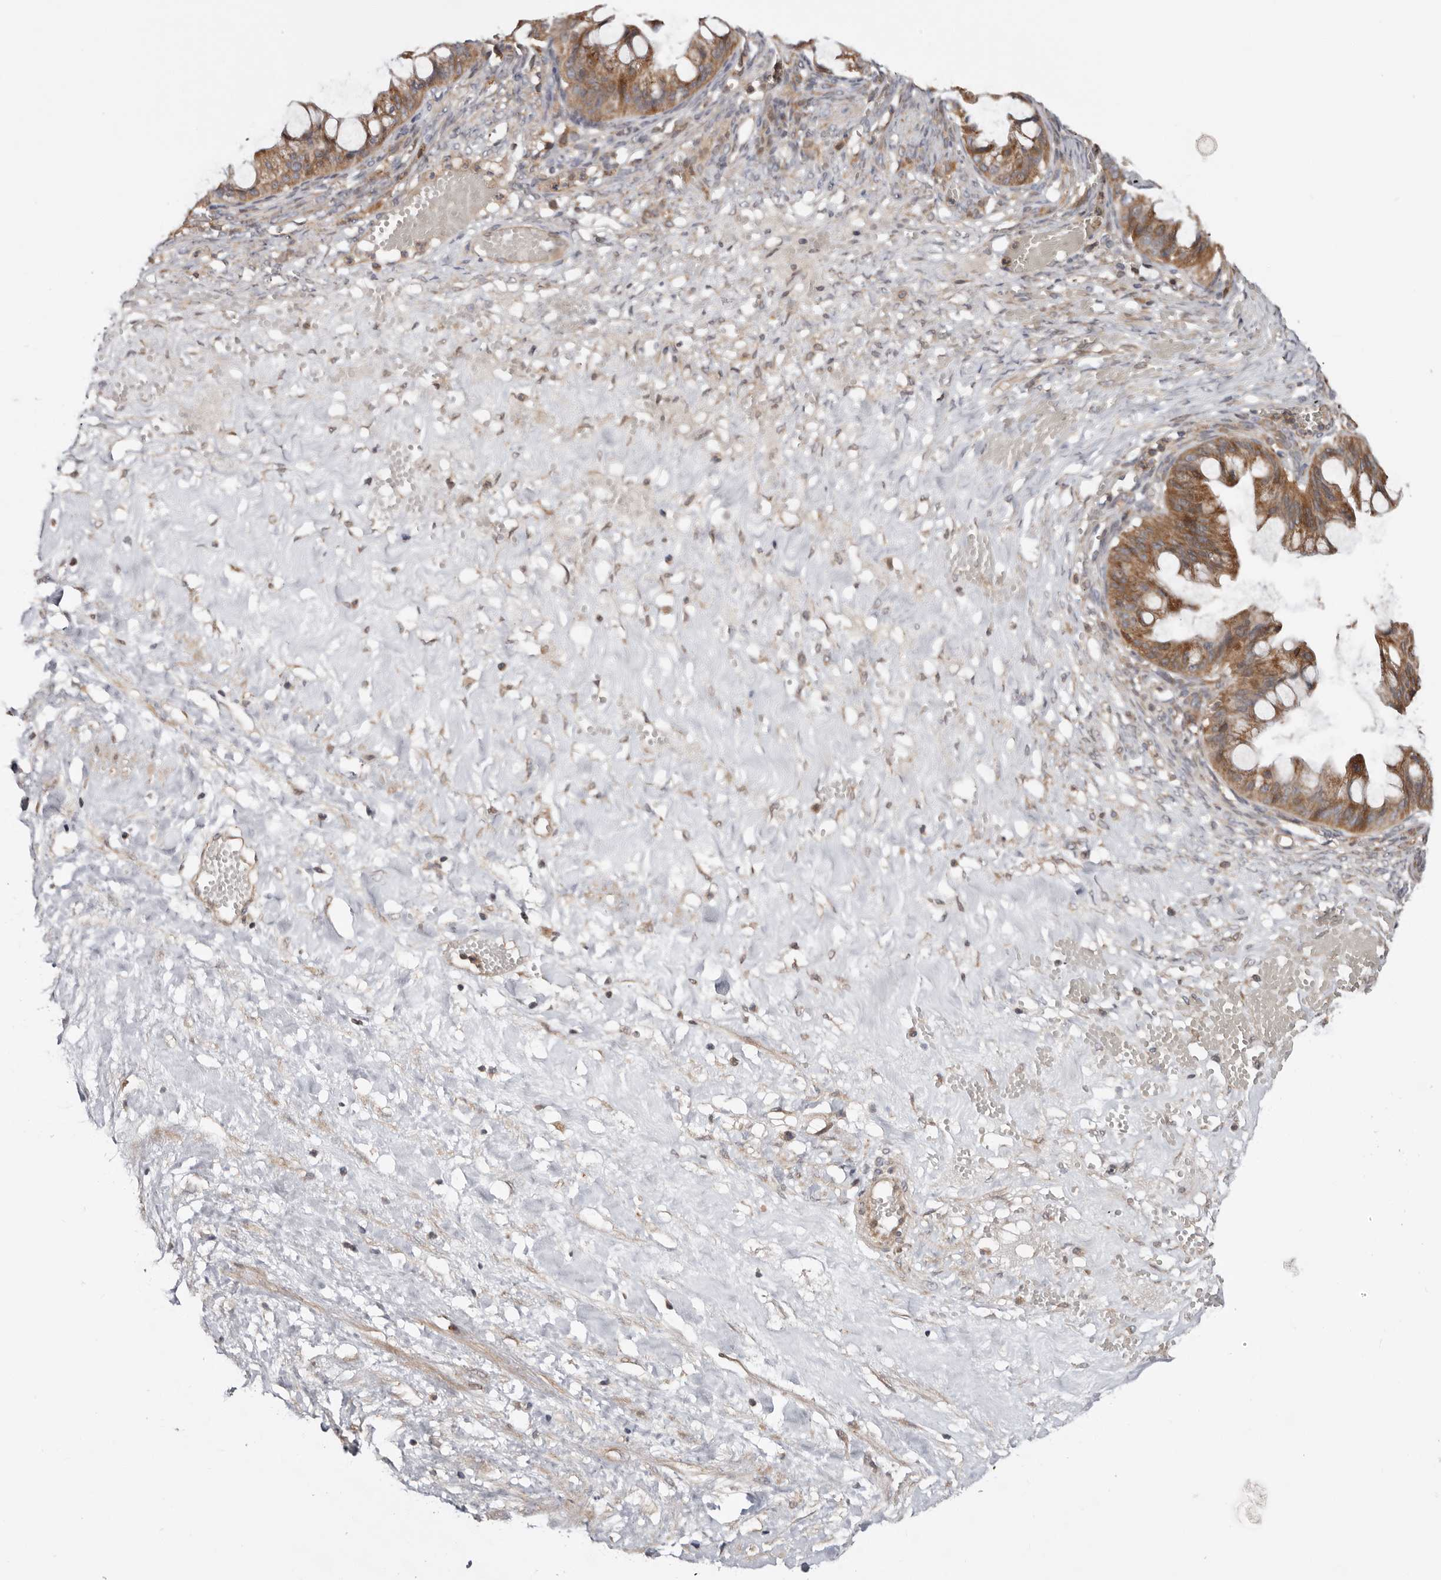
{"staining": {"intensity": "moderate", "quantity": ">75%", "location": "cytoplasmic/membranous"}, "tissue": "ovarian cancer", "cell_type": "Tumor cells", "image_type": "cancer", "snomed": [{"axis": "morphology", "description": "Cystadenocarcinoma, mucinous, NOS"}, {"axis": "topography", "description": "Ovary"}], "caption": "Ovarian cancer (mucinous cystadenocarcinoma) tissue displays moderate cytoplasmic/membranous positivity in approximately >75% of tumor cells The staining was performed using DAB (3,3'-diaminobenzidine) to visualize the protein expression in brown, while the nuclei were stained in blue with hematoxylin (Magnification: 20x).", "gene": "TMUB1", "patient": {"sex": "female", "age": 73}}